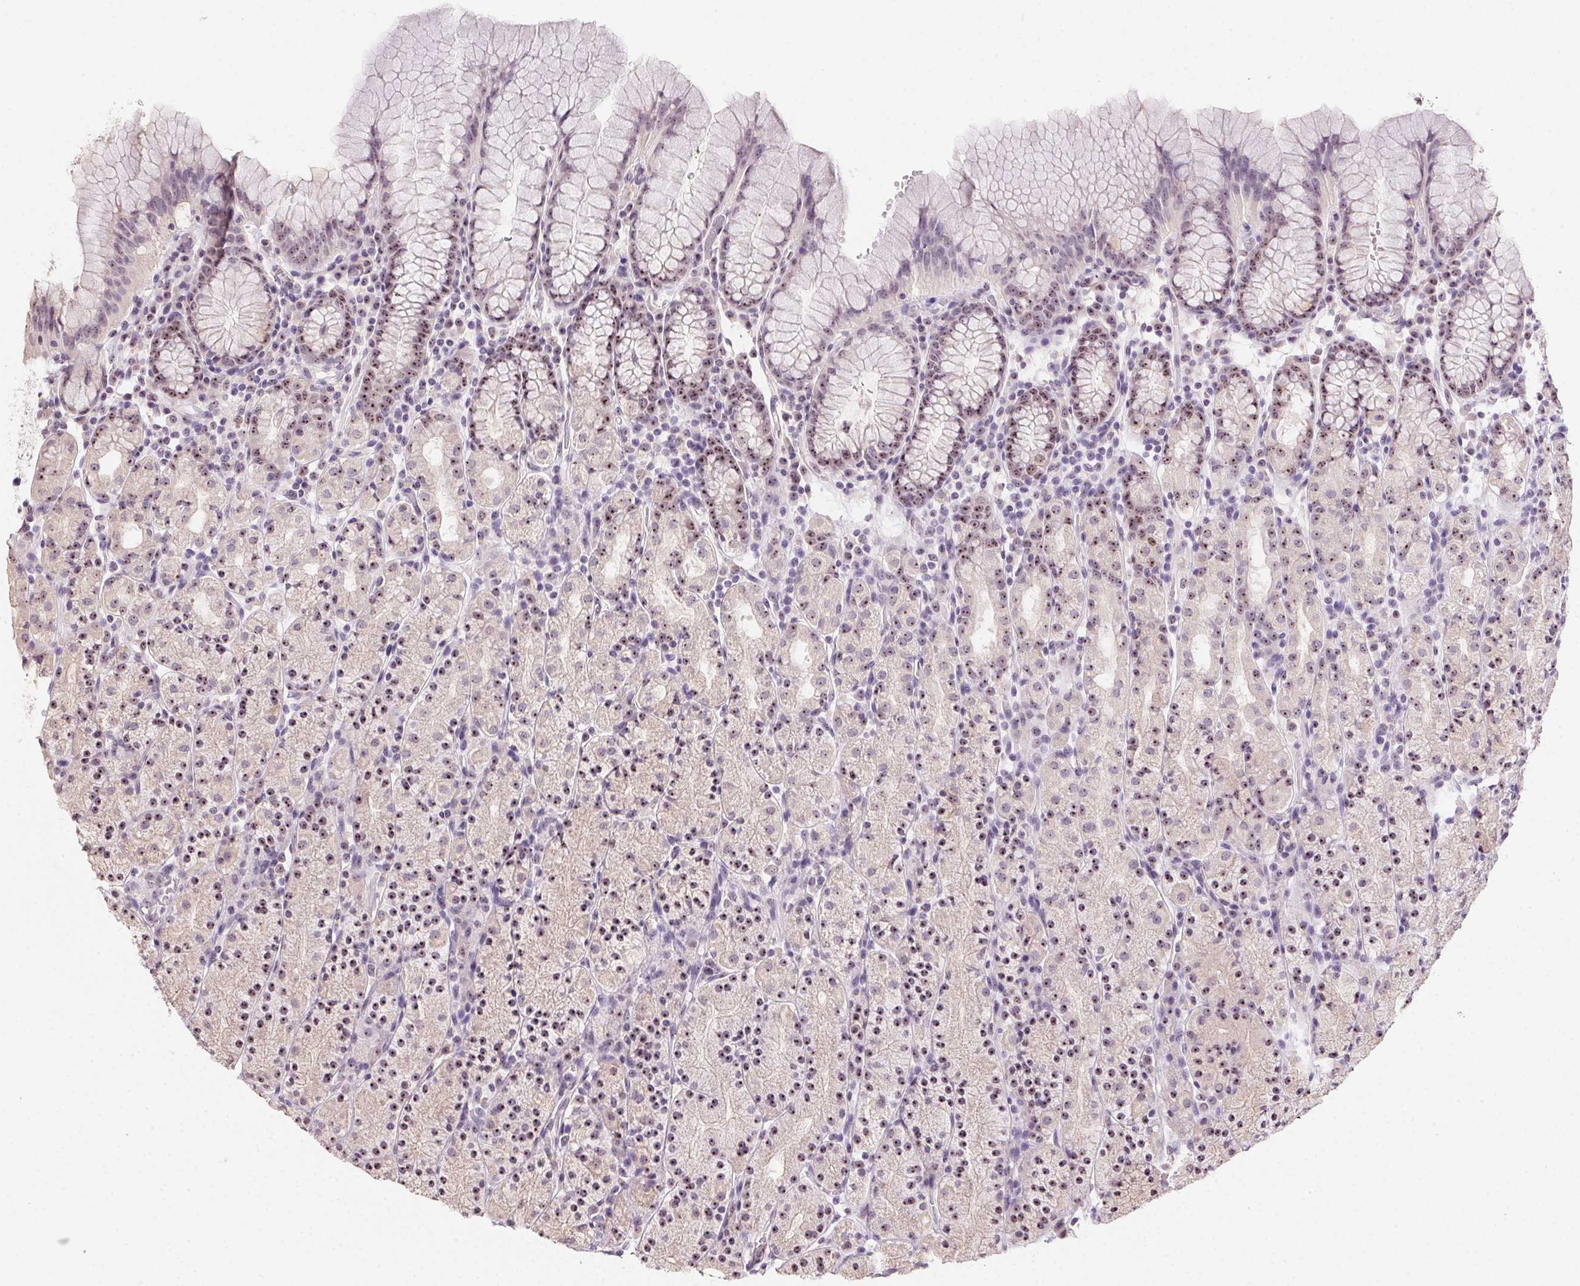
{"staining": {"intensity": "moderate", "quantity": "25%-75%", "location": "nuclear"}, "tissue": "stomach", "cell_type": "Glandular cells", "image_type": "normal", "snomed": [{"axis": "morphology", "description": "Normal tissue, NOS"}, {"axis": "topography", "description": "Stomach, upper"}, {"axis": "topography", "description": "Stomach"}], "caption": "Immunohistochemical staining of unremarkable stomach shows medium levels of moderate nuclear positivity in about 25%-75% of glandular cells. The staining is performed using DAB (3,3'-diaminobenzidine) brown chromogen to label protein expression. The nuclei are counter-stained blue using hematoxylin.", "gene": "BATF2", "patient": {"sex": "male", "age": 62}}